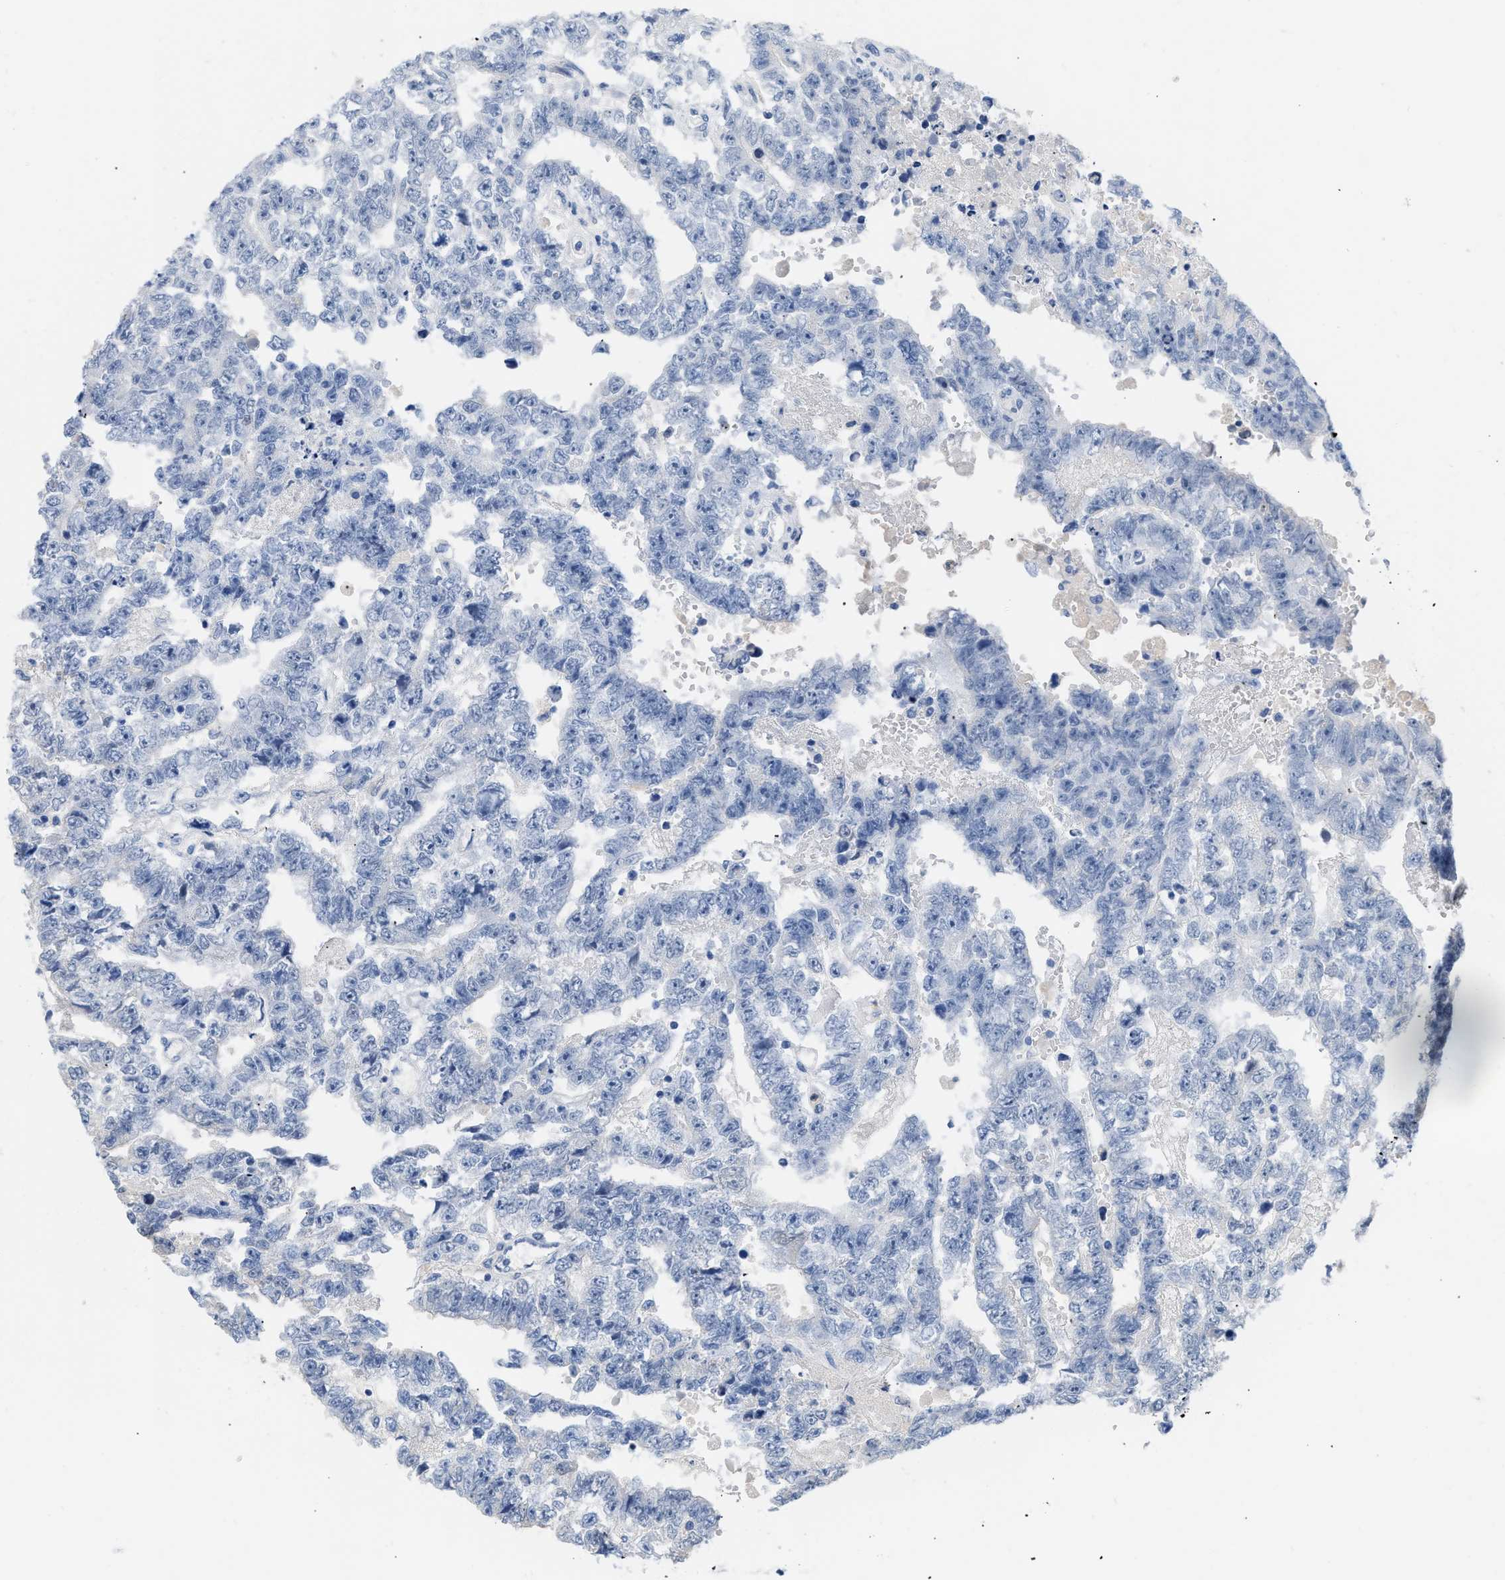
{"staining": {"intensity": "negative", "quantity": "none", "location": "none"}, "tissue": "testis cancer", "cell_type": "Tumor cells", "image_type": "cancer", "snomed": [{"axis": "morphology", "description": "Carcinoma, Embryonal, NOS"}, {"axis": "topography", "description": "Testis"}], "caption": "Immunohistochemistry micrograph of testis embryonal carcinoma stained for a protein (brown), which shows no staining in tumor cells.", "gene": "BOLL", "patient": {"sex": "male", "age": 25}}